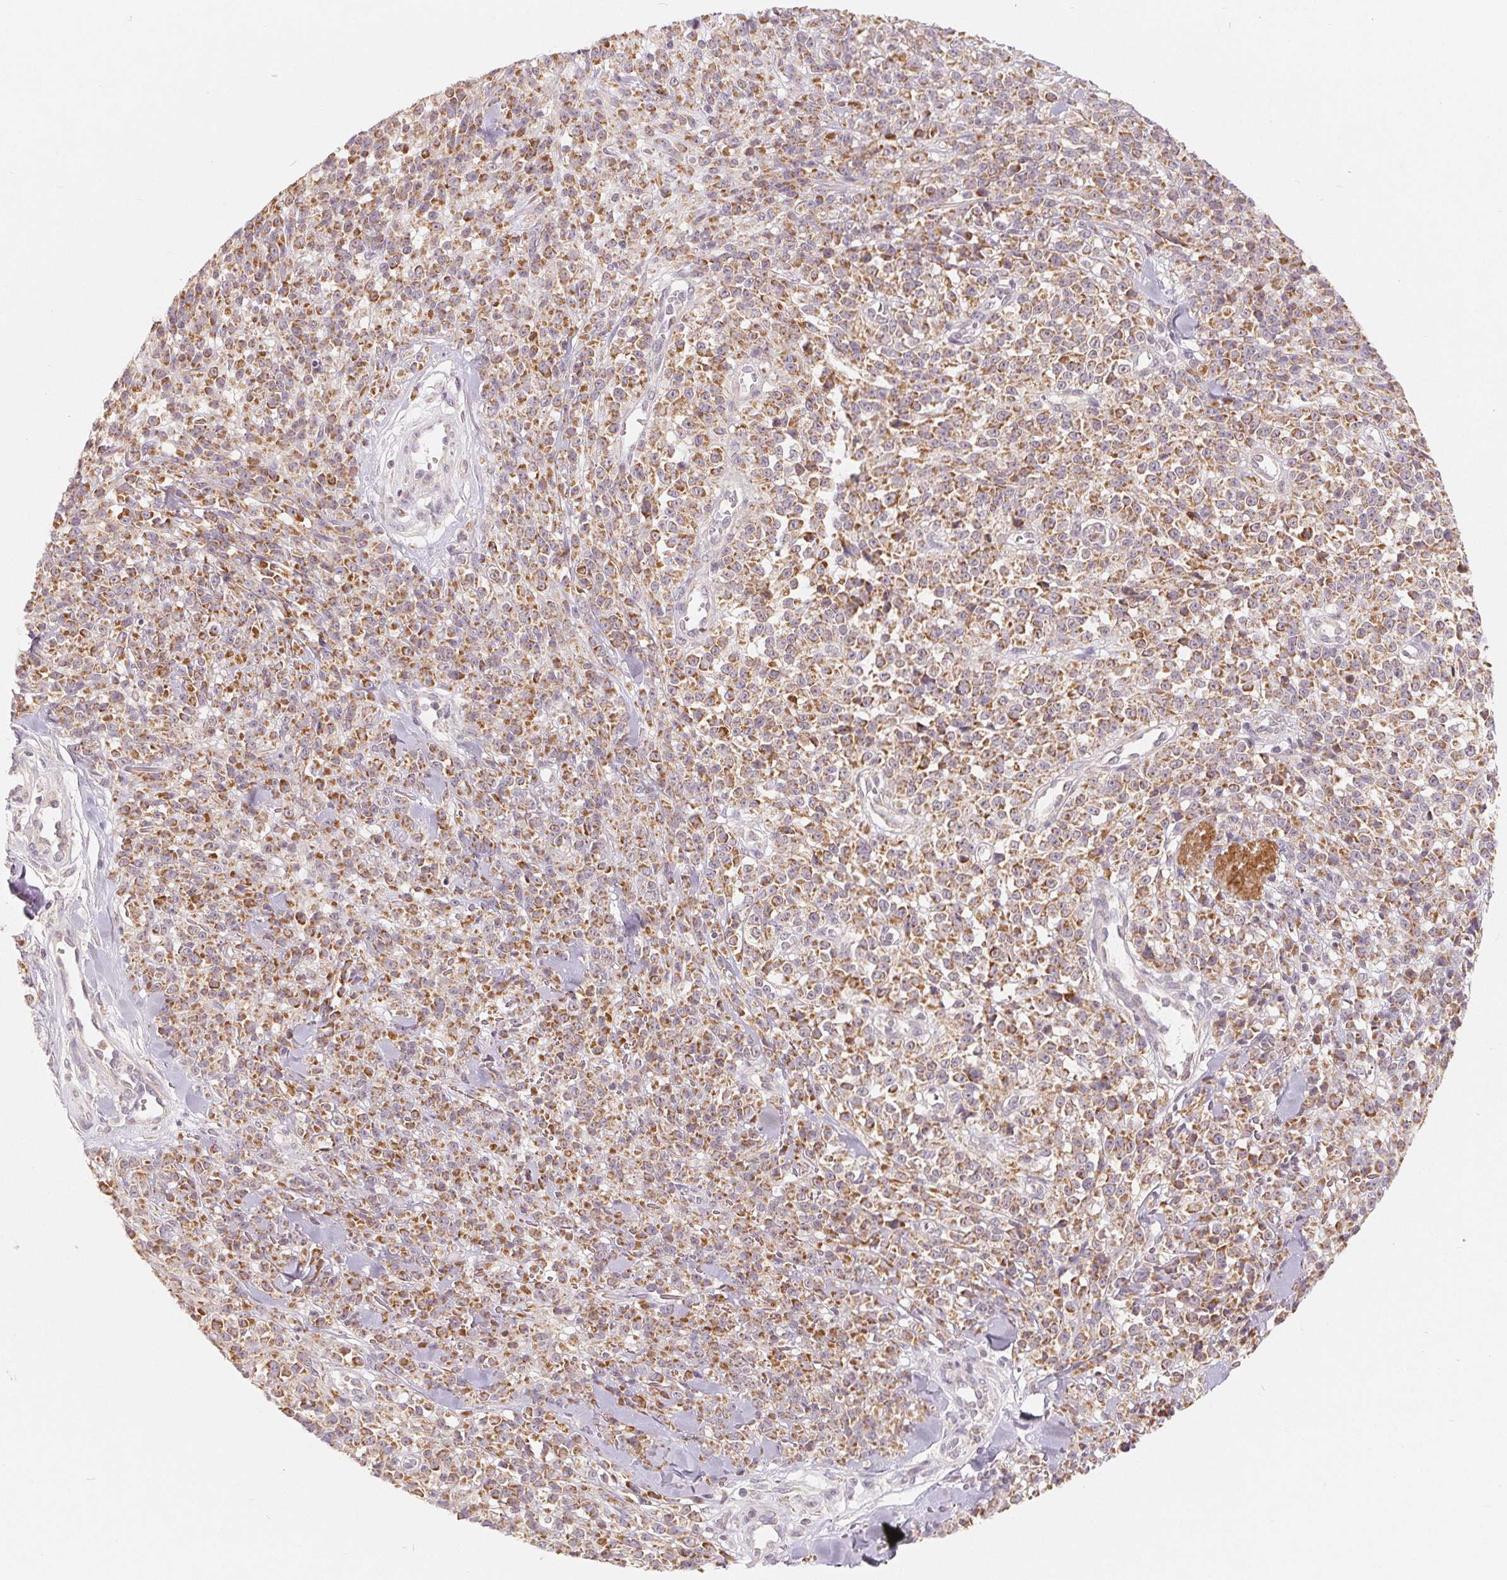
{"staining": {"intensity": "moderate", "quantity": ">75%", "location": "cytoplasmic/membranous"}, "tissue": "melanoma", "cell_type": "Tumor cells", "image_type": "cancer", "snomed": [{"axis": "morphology", "description": "Malignant melanoma, NOS"}, {"axis": "topography", "description": "Skin"}, {"axis": "topography", "description": "Skin of trunk"}], "caption": "Protein staining demonstrates moderate cytoplasmic/membranous positivity in approximately >75% of tumor cells in malignant melanoma. The staining was performed using DAB (3,3'-diaminobenzidine), with brown indicating positive protein expression. Nuclei are stained blue with hematoxylin.", "gene": "GHITM", "patient": {"sex": "male", "age": 74}}